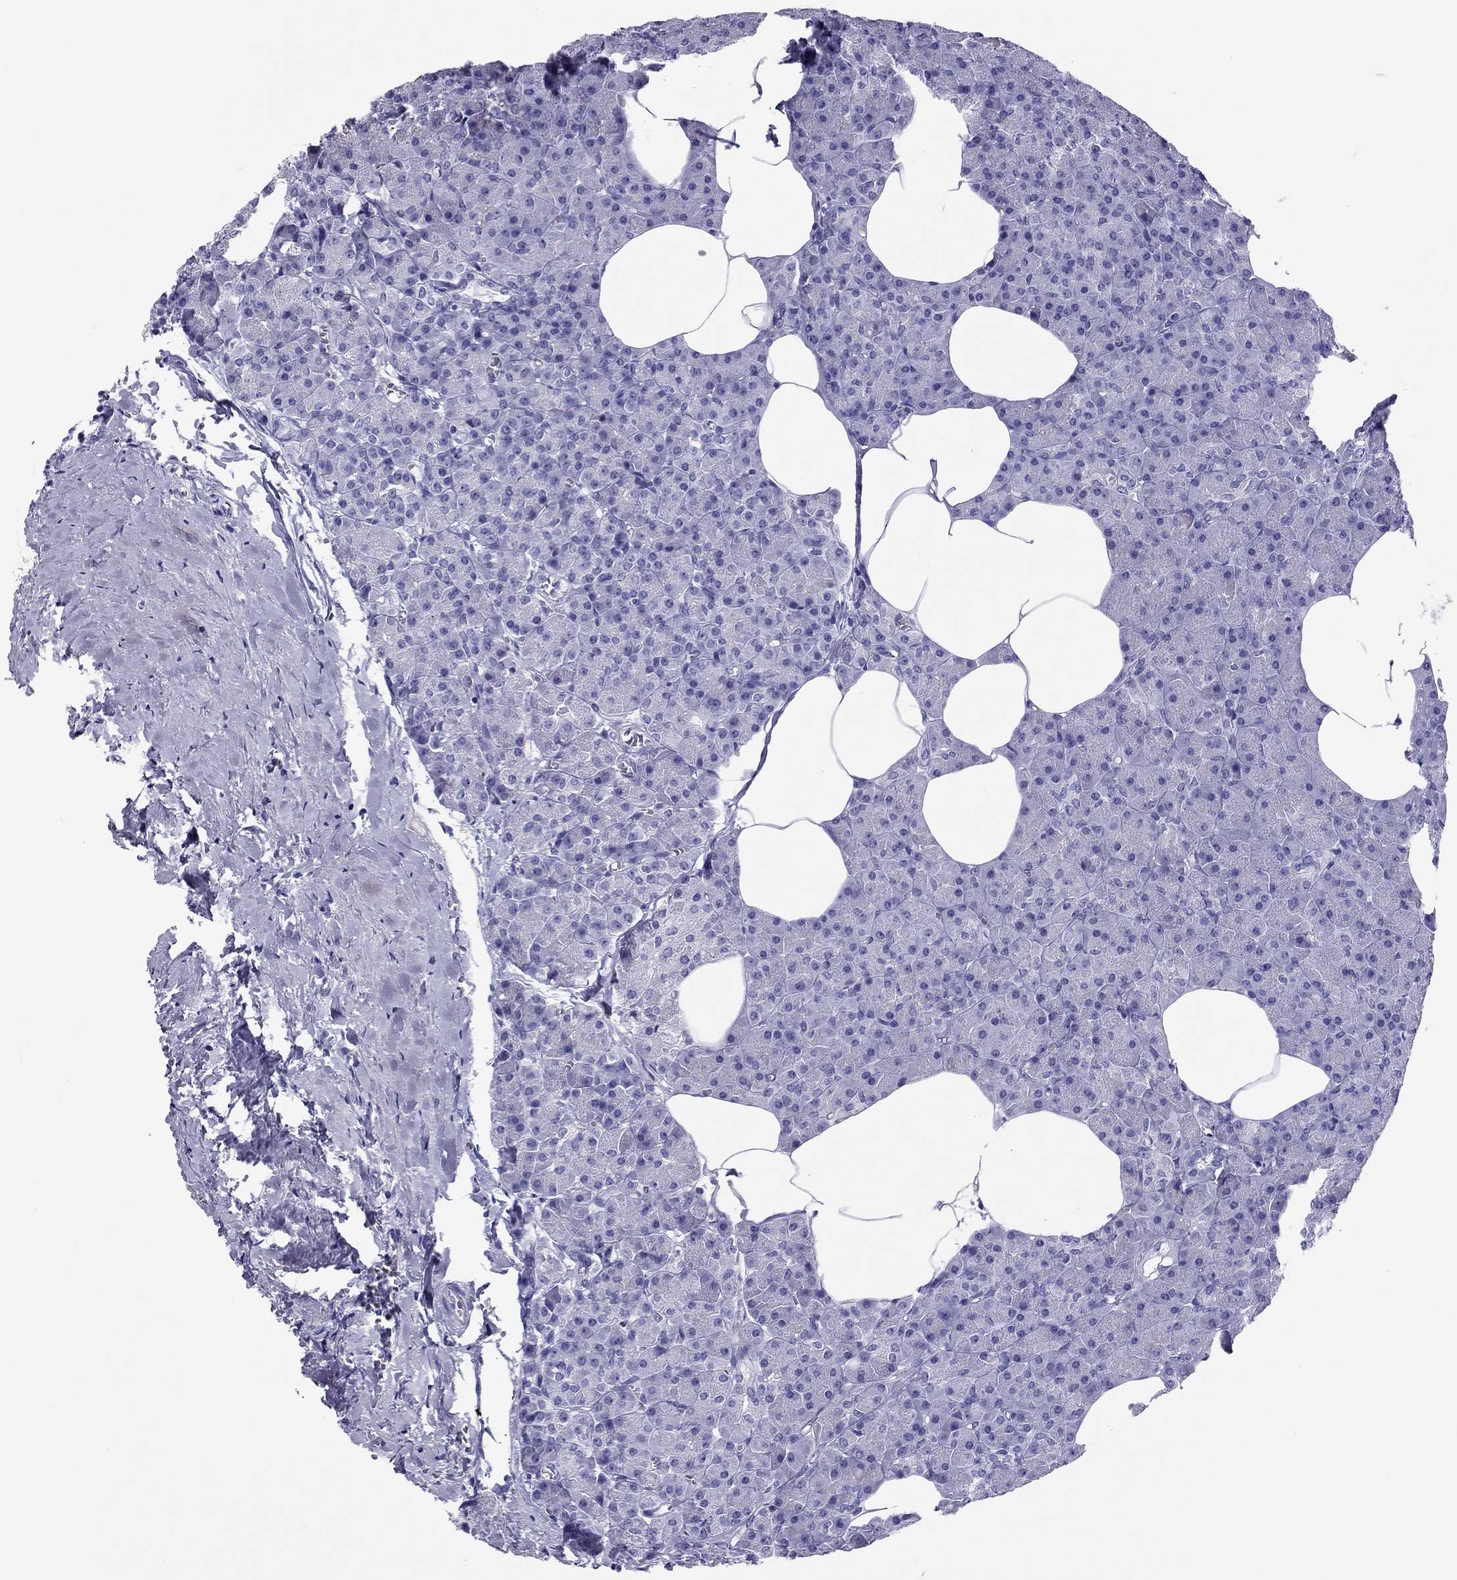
{"staining": {"intensity": "negative", "quantity": "none", "location": "none"}, "tissue": "pancreas", "cell_type": "Exocrine glandular cells", "image_type": "normal", "snomed": [{"axis": "morphology", "description": "Normal tissue, NOS"}, {"axis": "topography", "description": "Pancreas"}], "caption": "Human pancreas stained for a protein using immunohistochemistry (IHC) reveals no staining in exocrine glandular cells.", "gene": "PDE6A", "patient": {"sex": "female", "age": 45}}